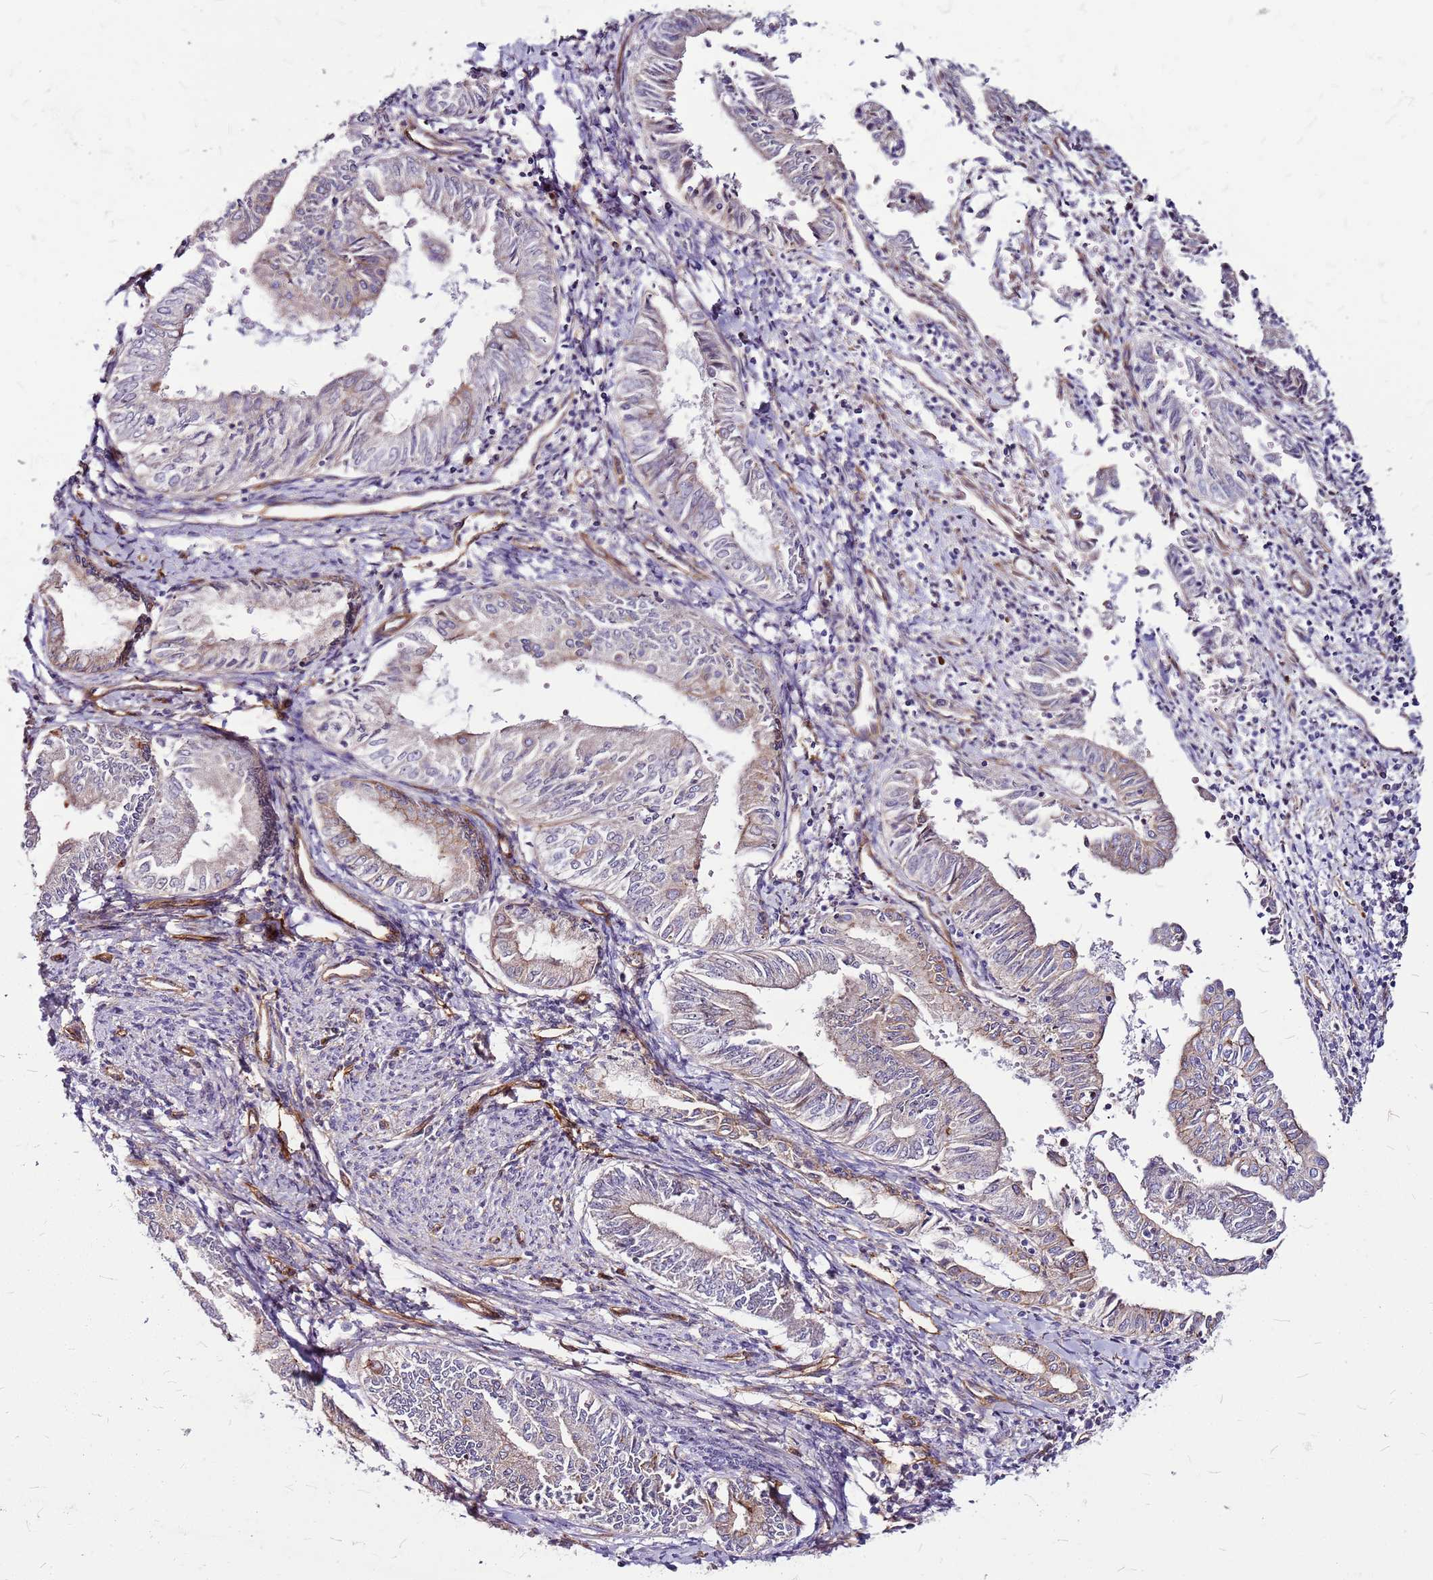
{"staining": {"intensity": "weak", "quantity": "25%-75%", "location": "cytoplasmic/membranous"}, "tissue": "endometrial cancer", "cell_type": "Tumor cells", "image_type": "cancer", "snomed": [{"axis": "morphology", "description": "Adenocarcinoma, NOS"}, {"axis": "topography", "description": "Endometrium"}], "caption": "Protein expression analysis of endometrial adenocarcinoma displays weak cytoplasmic/membranous staining in approximately 25%-75% of tumor cells.", "gene": "TOPAZ1", "patient": {"sex": "female", "age": 66}}